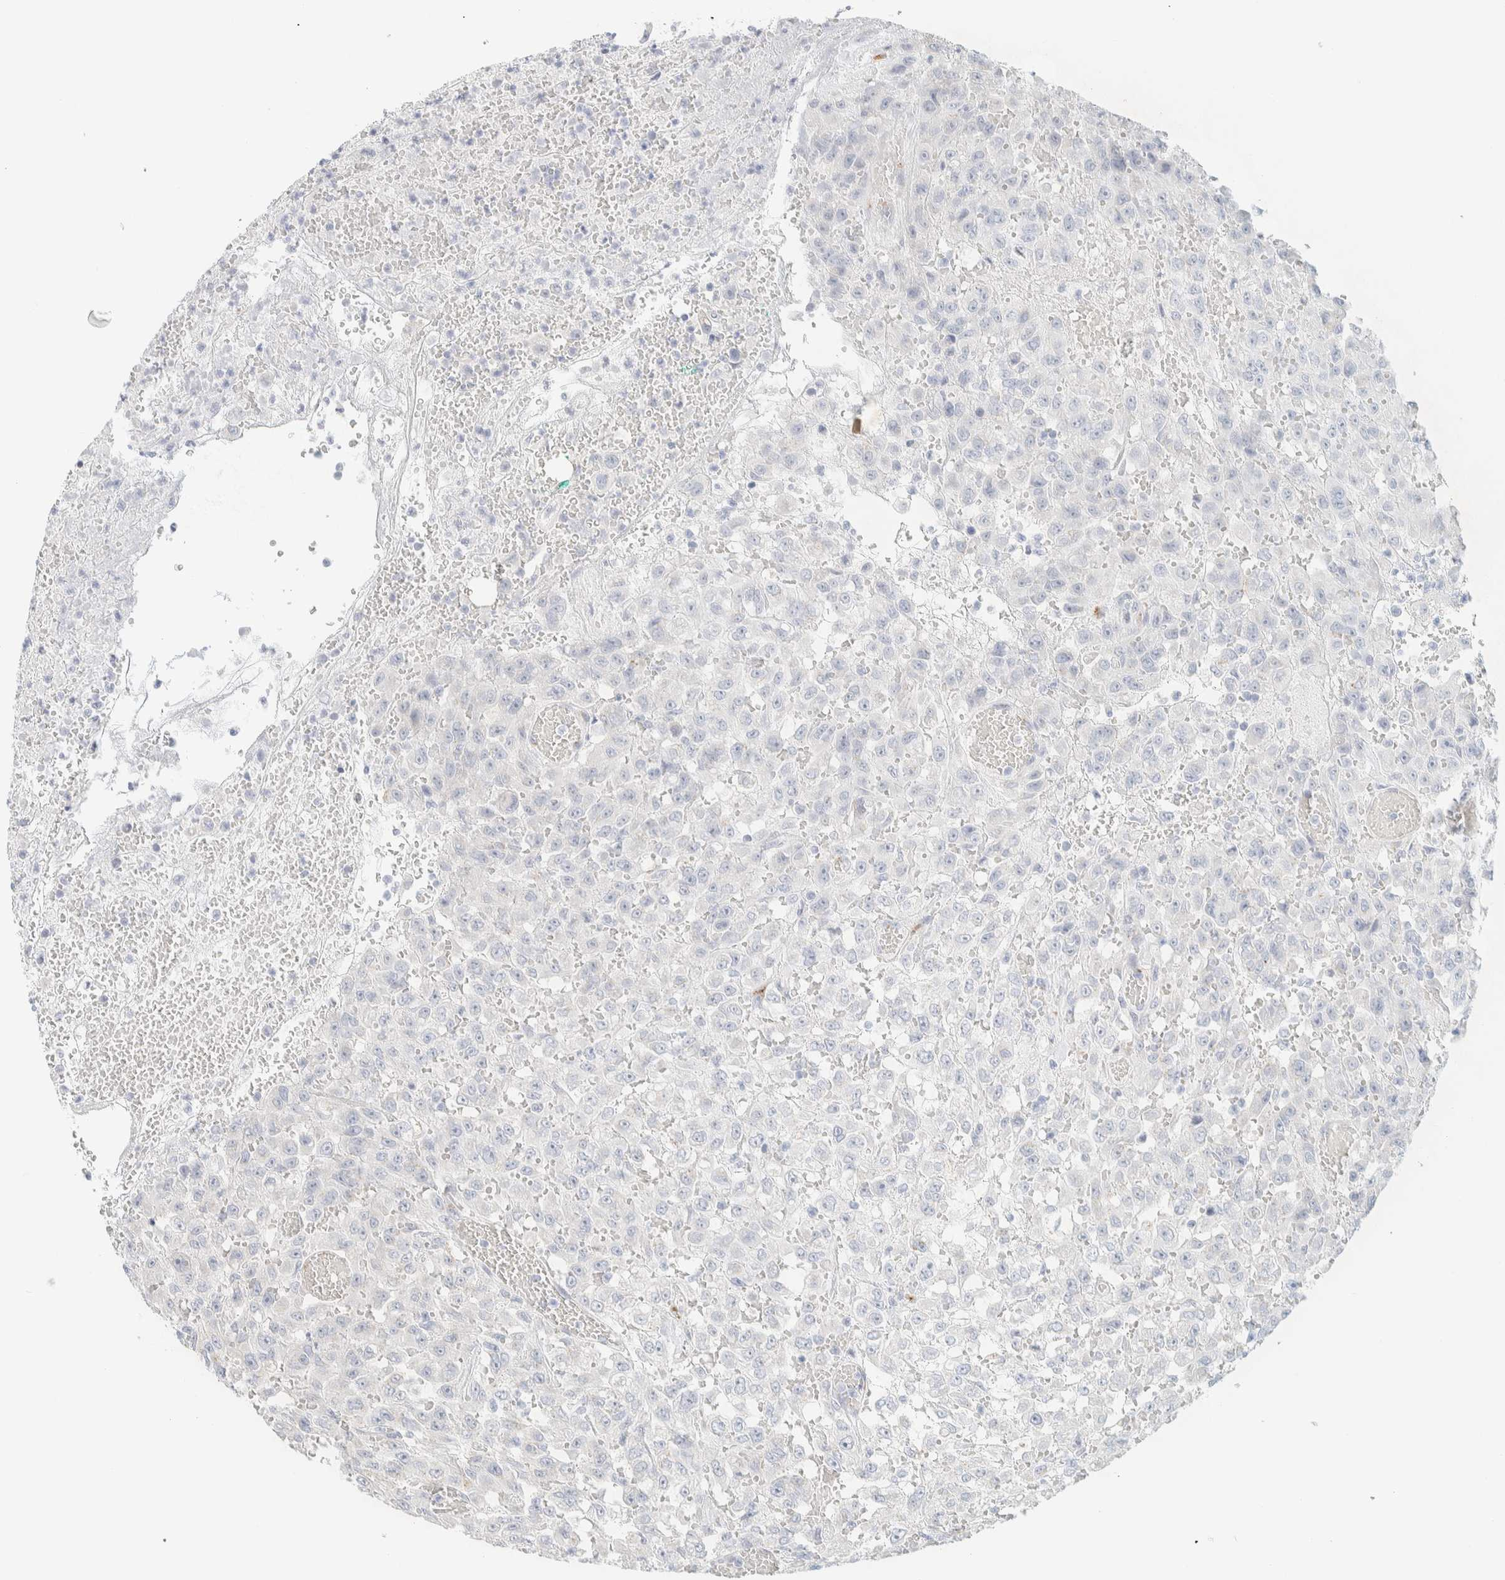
{"staining": {"intensity": "negative", "quantity": "none", "location": "none"}, "tissue": "urothelial cancer", "cell_type": "Tumor cells", "image_type": "cancer", "snomed": [{"axis": "morphology", "description": "Urothelial carcinoma, High grade"}, {"axis": "topography", "description": "Urinary bladder"}], "caption": "Immunohistochemistry (IHC) micrograph of neoplastic tissue: urothelial cancer stained with DAB demonstrates no significant protein positivity in tumor cells.", "gene": "SPNS3", "patient": {"sex": "male", "age": 46}}